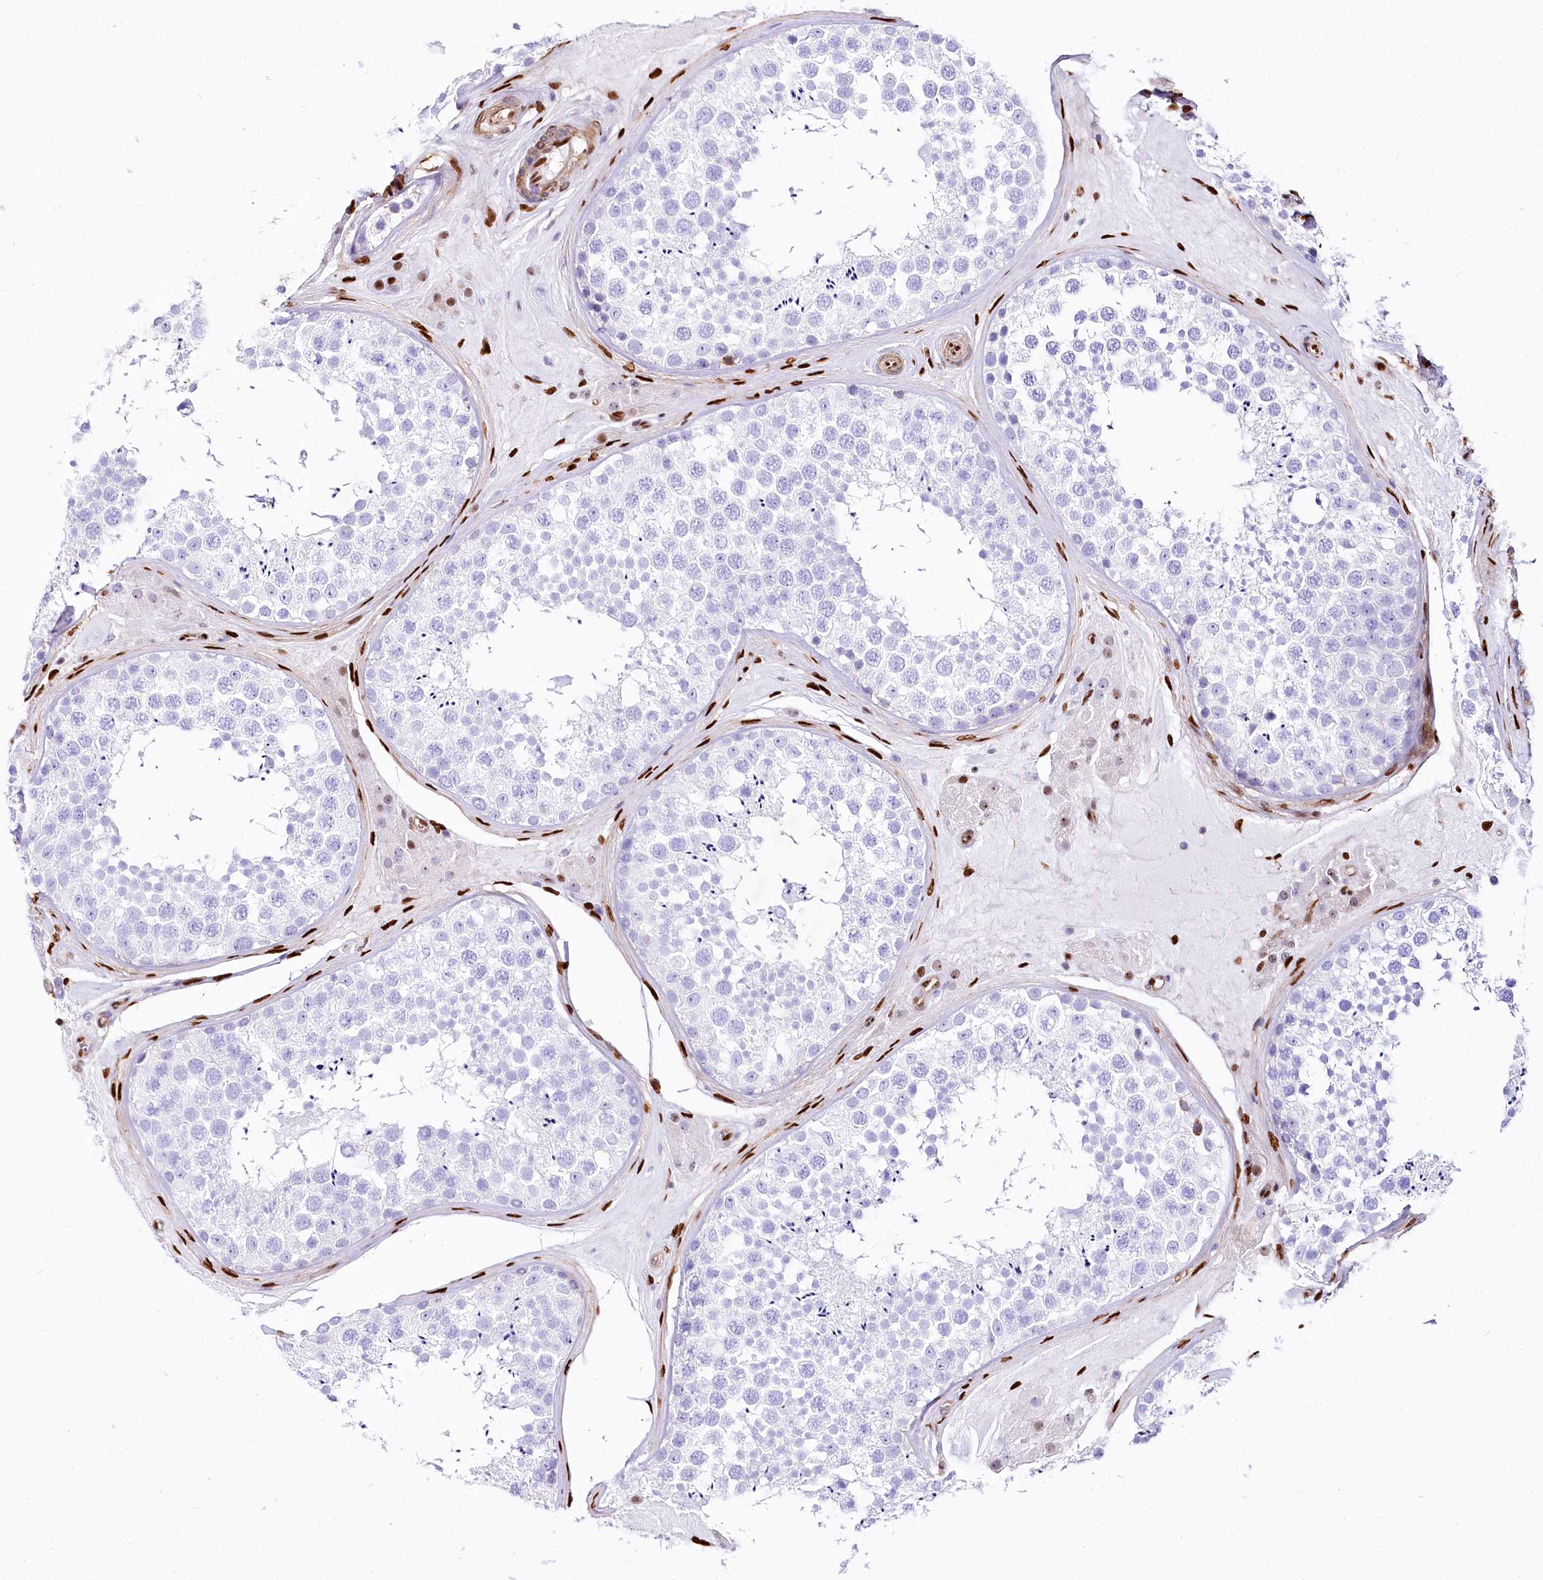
{"staining": {"intensity": "negative", "quantity": "none", "location": "none"}, "tissue": "testis", "cell_type": "Cells in seminiferous ducts", "image_type": "normal", "snomed": [{"axis": "morphology", "description": "Normal tissue, NOS"}, {"axis": "topography", "description": "Testis"}], "caption": "This micrograph is of benign testis stained with immunohistochemistry to label a protein in brown with the nuclei are counter-stained blue. There is no staining in cells in seminiferous ducts.", "gene": "PTMS", "patient": {"sex": "male", "age": 46}}